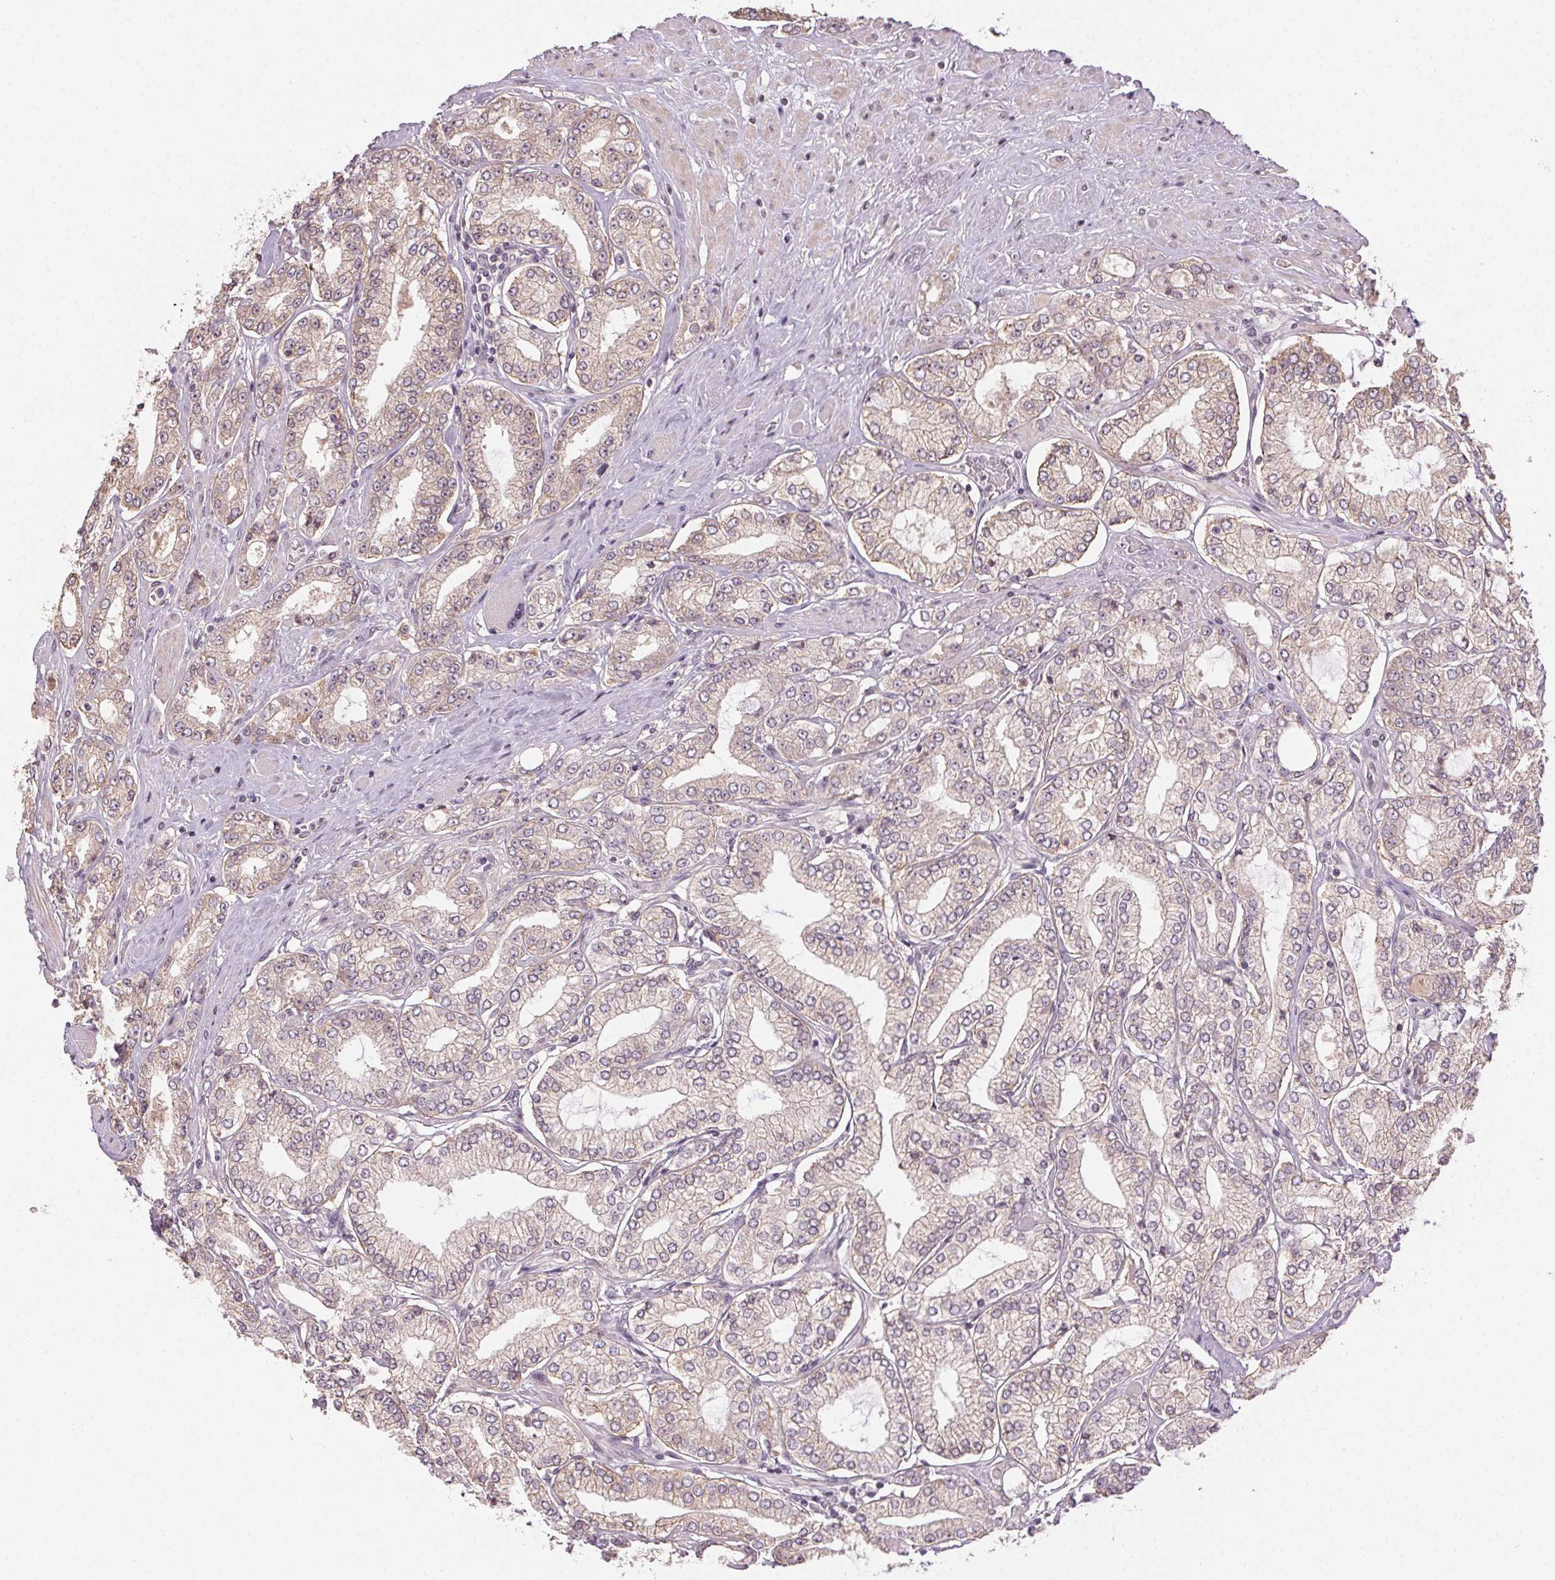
{"staining": {"intensity": "weak", "quantity": "25%-75%", "location": "cytoplasmic/membranous"}, "tissue": "prostate cancer", "cell_type": "Tumor cells", "image_type": "cancer", "snomed": [{"axis": "morphology", "description": "Adenocarcinoma, High grade"}, {"axis": "topography", "description": "Prostate"}], "caption": "IHC (DAB) staining of human adenocarcinoma (high-grade) (prostate) exhibits weak cytoplasmic/membranous protein staining in approximately 25%-75% of tumor cells. Nuclei are stained in blue.", "gene": "ATP1B3", "patient": {"sex": "male", "age": 68}}